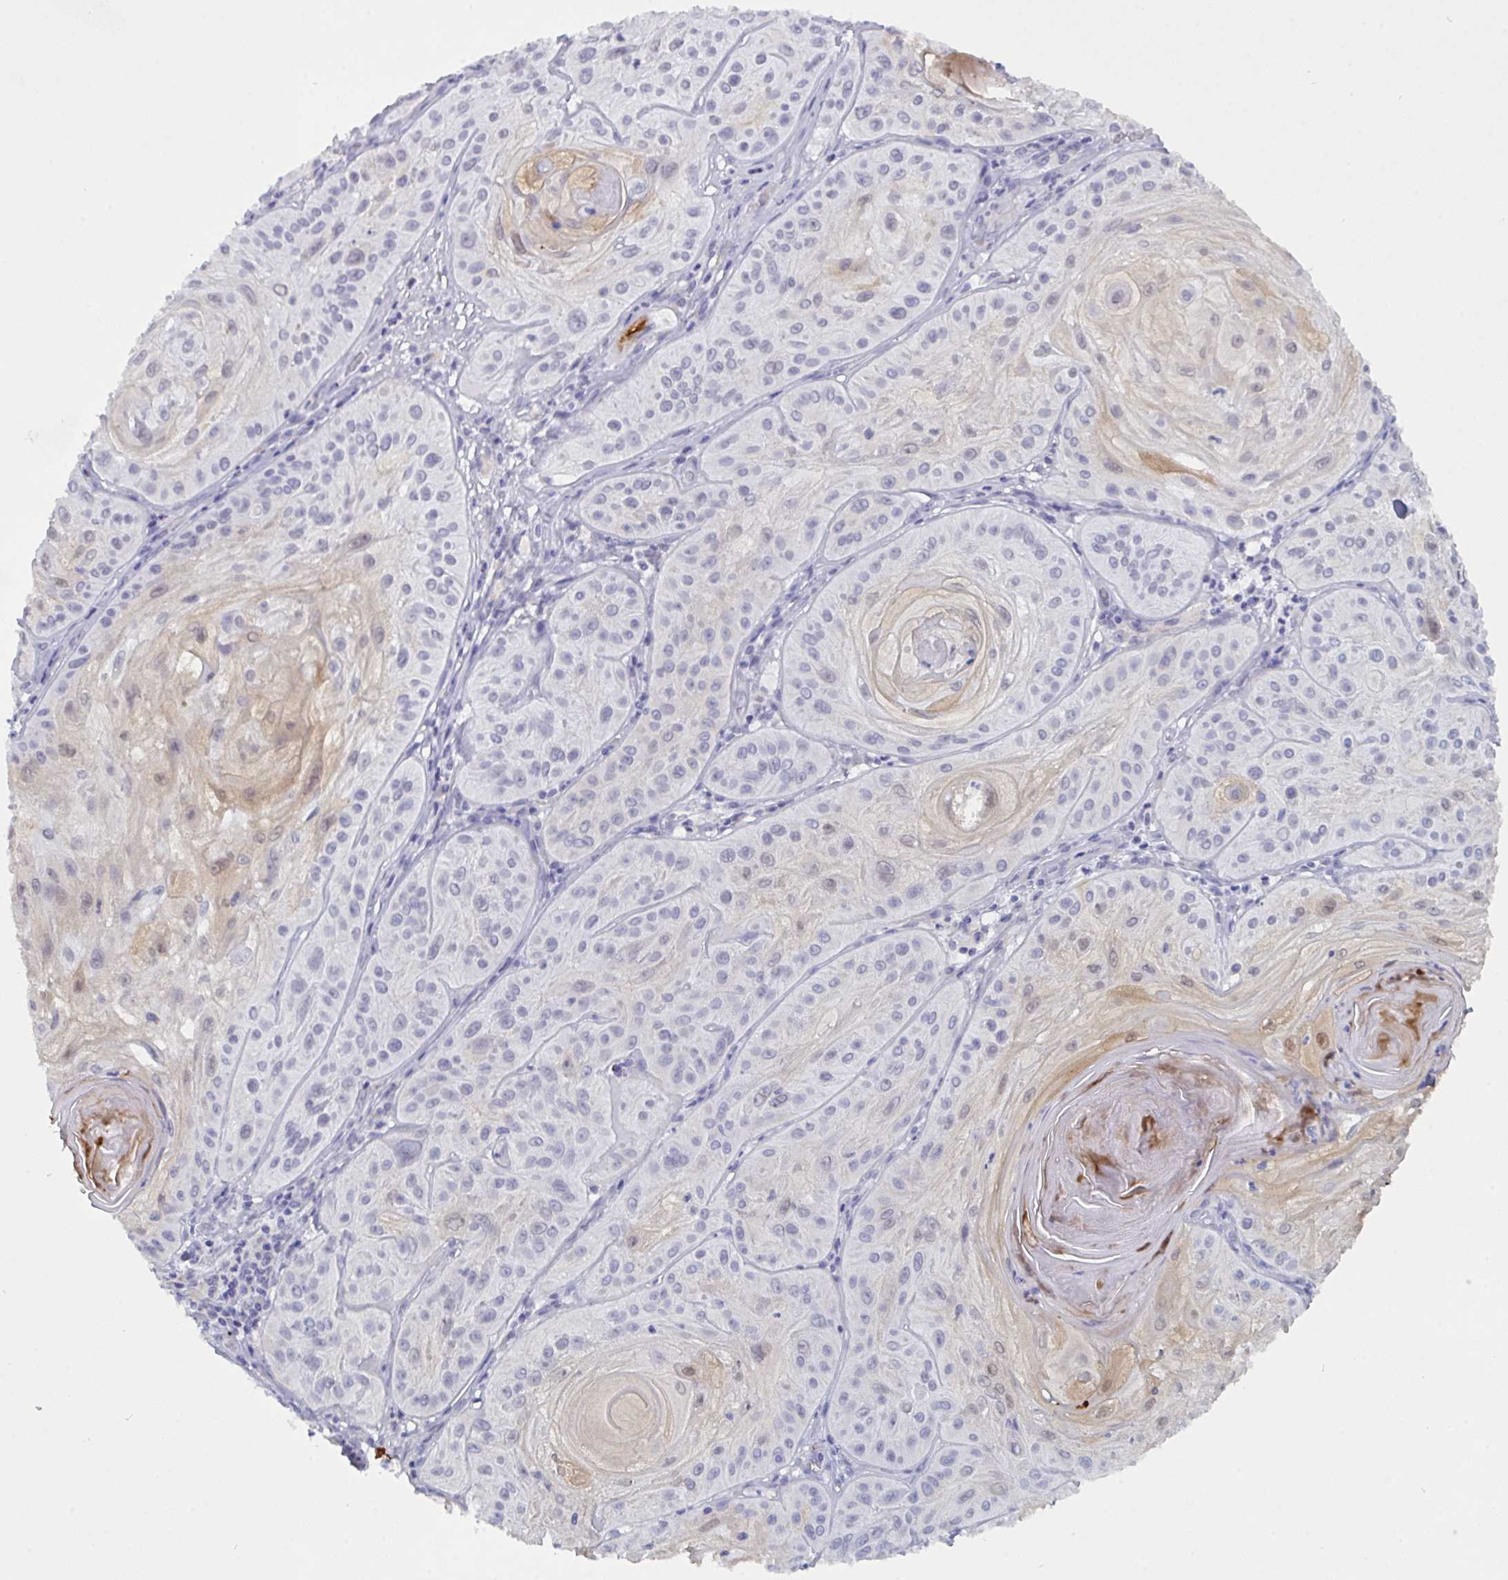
{"staining": {"intensity": "weak", "quantity": "<25%", "location": "cytoplasmic/membranous,nuclear"}, "tissue": "skin cancer", "cell_type": "Tumor cells", "image_type": "cancer", "snomed": [{"axis": "morphology", "description": "Squamous cell carcinoma, NOS"}, {"axis": "topography", "description": "Skin"}], "caption": "DAB (3,3'-diaminobenzidine) immunohistochemical staining of human skin squamous cell carcinoma shows no significant expression in tumor cells. (DAB (3,3'-diaminobenzidine) IHC, high magnification).", "gene": "SERPINB13", "patient": {"sex": "male", "age": 85}}